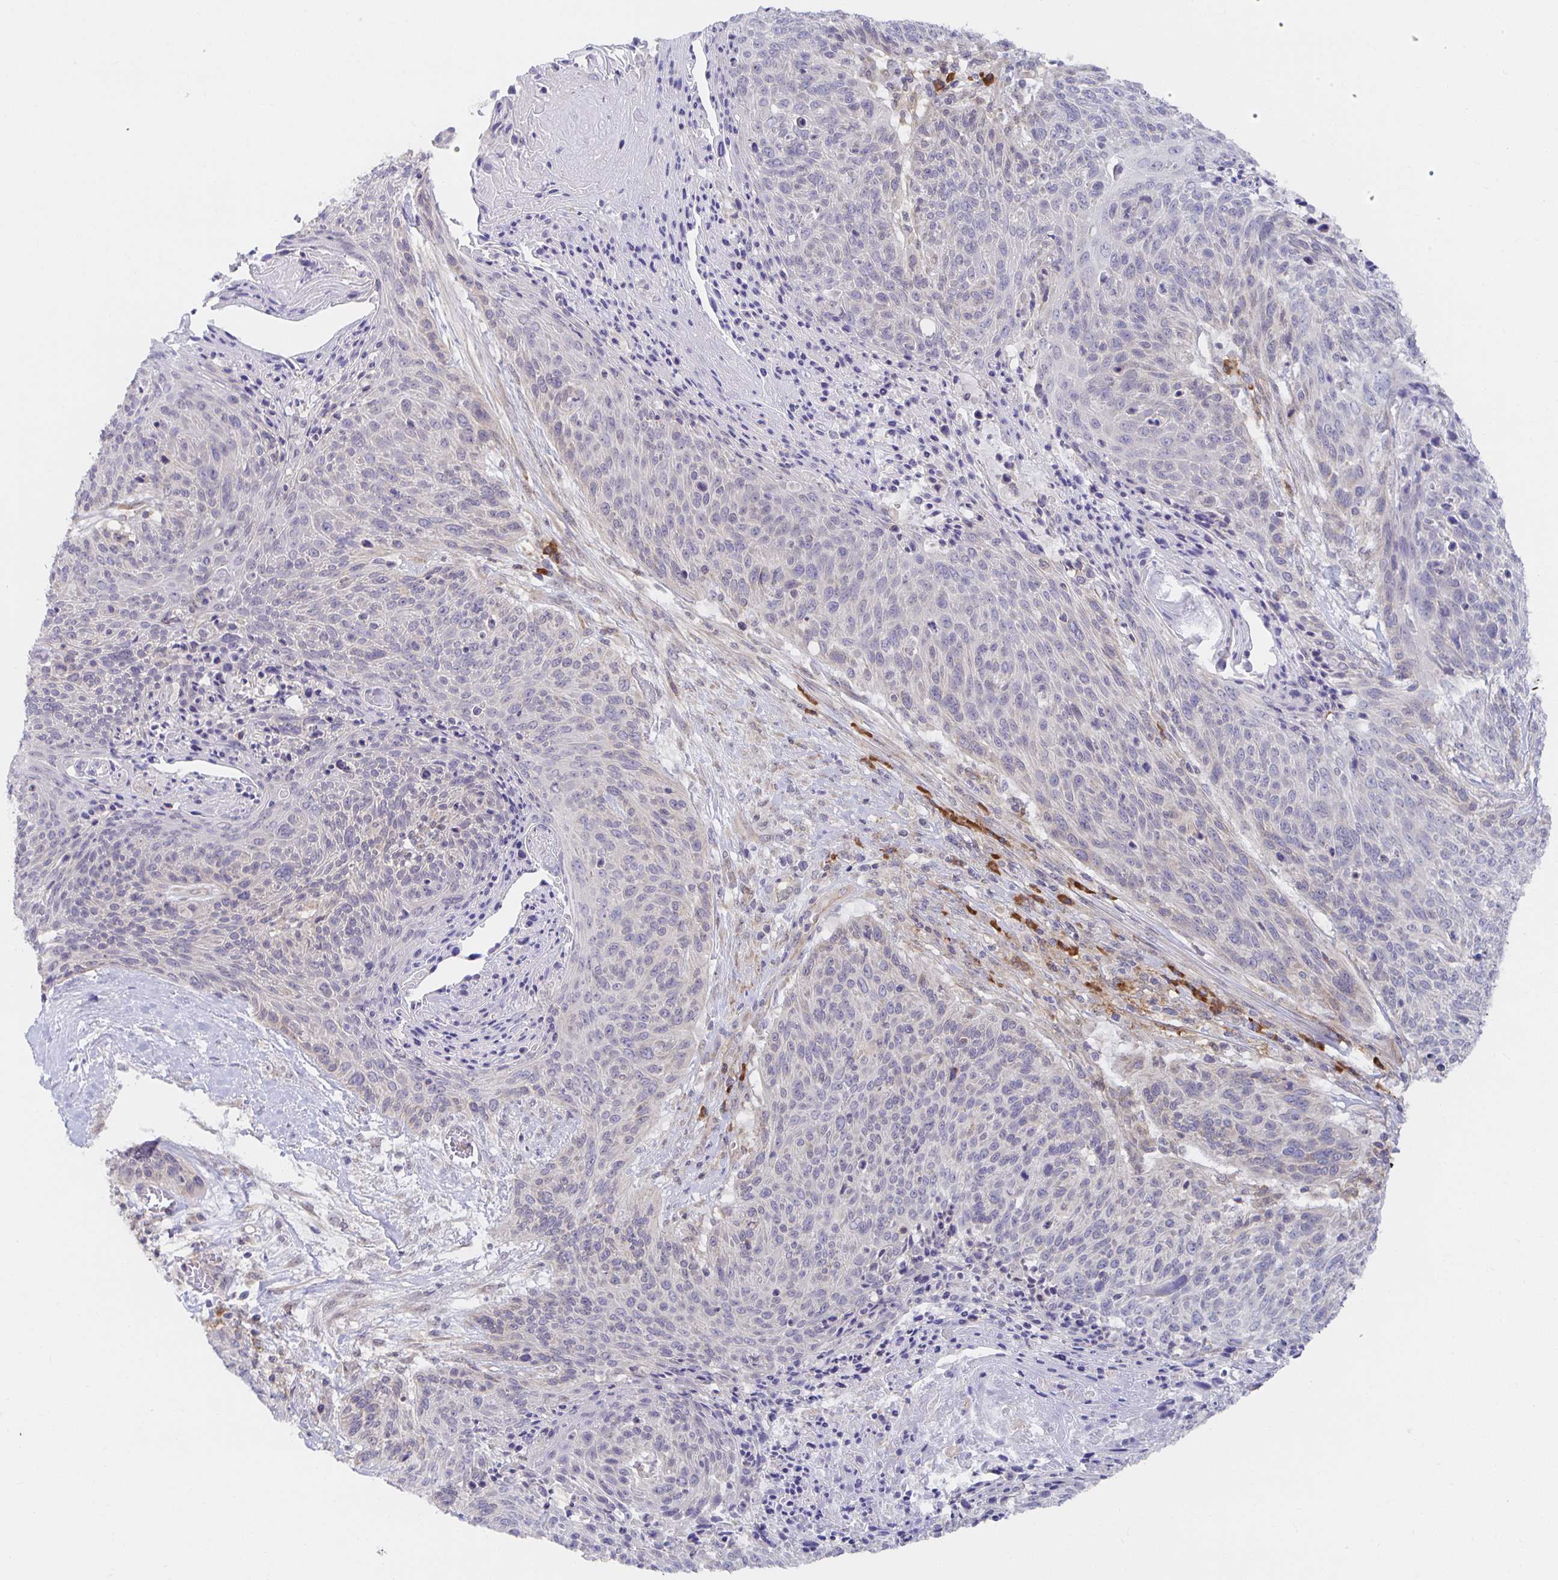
{"staining": {"intensity": "negative", "quantity": "none", "location": "none"}, "tissue": "cervical cancer", "cell_type": "Tumor cells", "image_type": "cancer", "snomed": [{"axis": "morphology", "description": "Squamous cell carcinoma, NOS"}, {"axis": "topography", "description": "Cervix"}], "caption": "Cervical cancer was stained to show a protein in brown. There is no significant staining in tumor cells.", "gene": "BAD", "patient": {"sex": "female", "age": 45}}